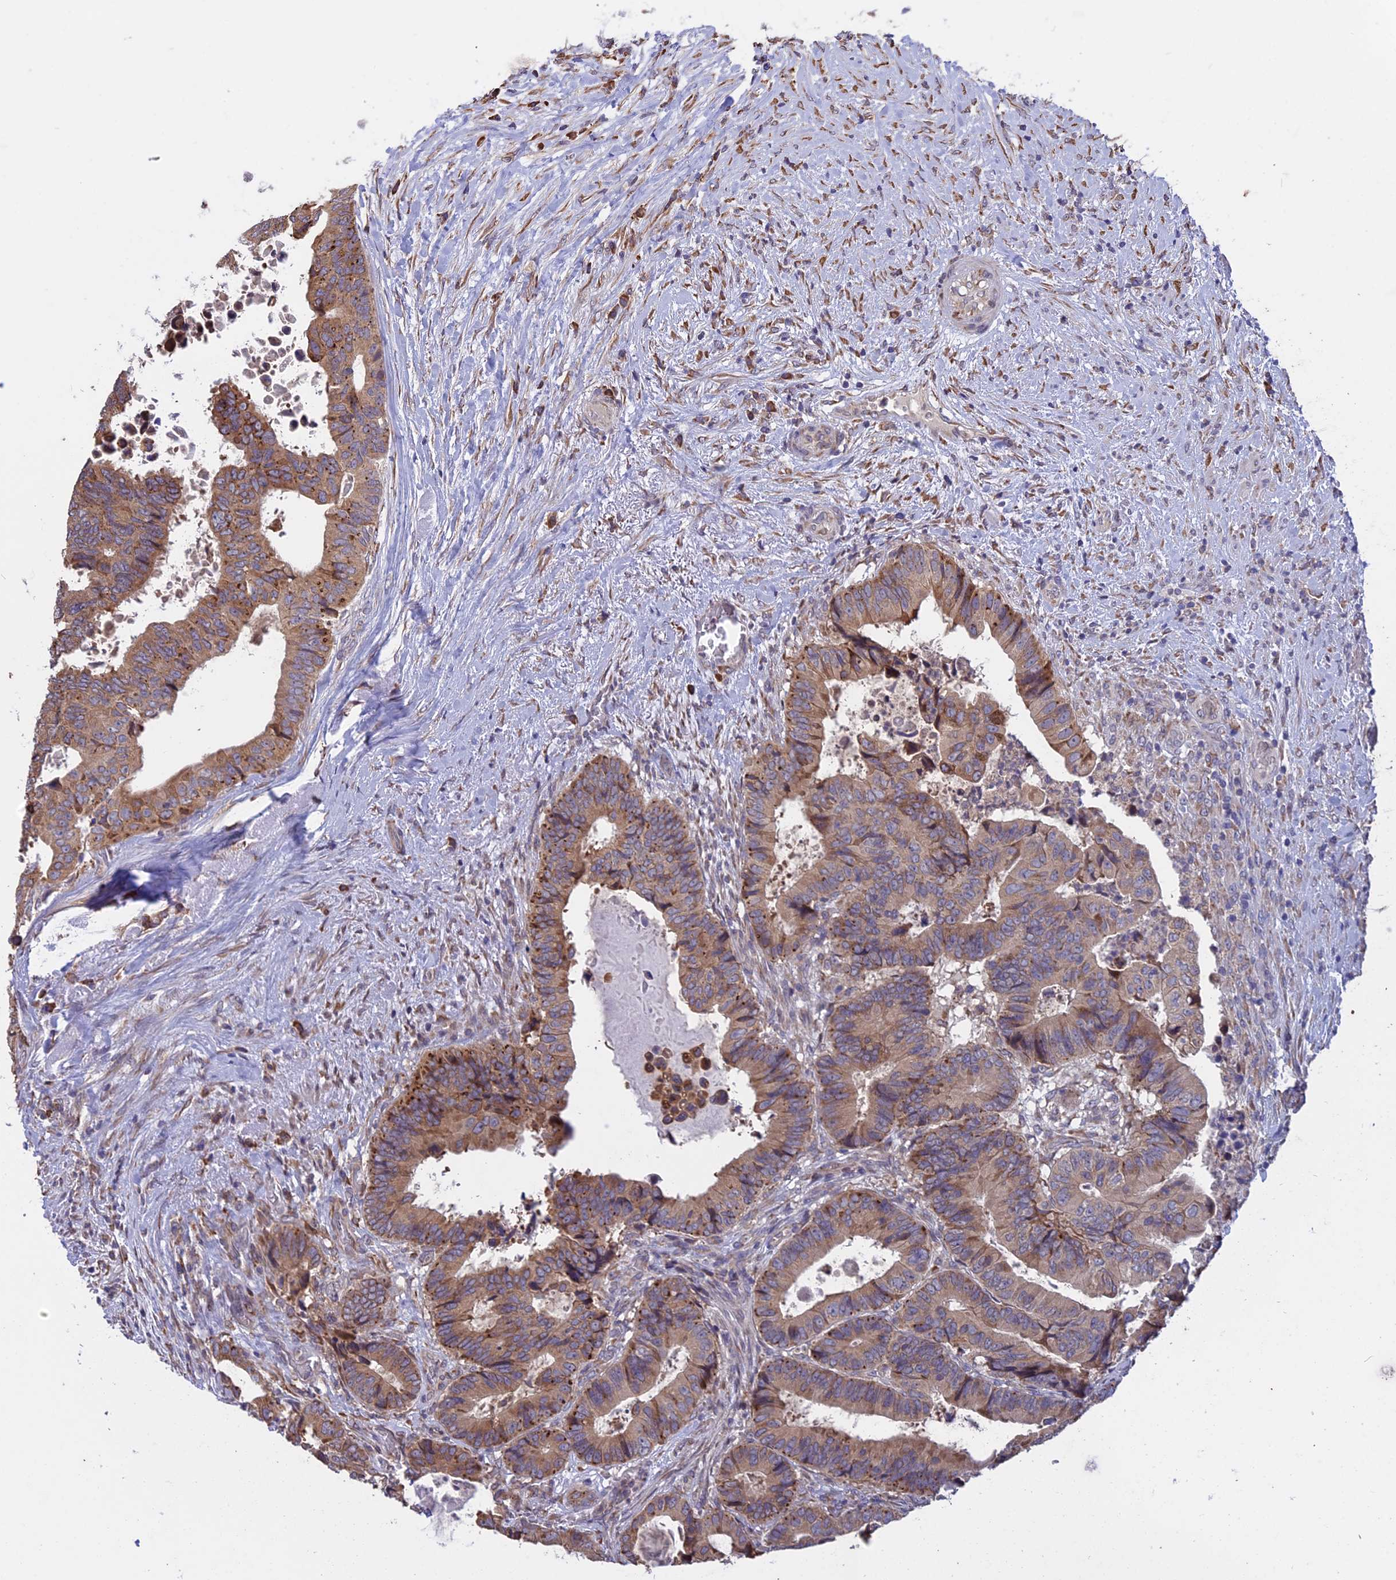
{"staining": {"intensity": "weak", "quantity": "25%-75%", "location": "cytoplasmic/membranous"}, "tissue": "colorectal cancer", "cell_type": "Tumor cells", "image_type": "cancer", "snomed": [{"axis": "morphology", "description": "Adenocarcinoma, NOS"}, {"axis": "topography", "description": "Colon"}], "caption": "IHC staining of colorectal adenocarcinoma, which reveals low levels of weak cytoplasmic/membranous positivity in approximately 25%-75% of tumor cells indicating weak cytoplasmic/membranous protein positivity. The staining was performed using DAB (brown) for protein detection and nuclei were counterstained in hematoxylin (blue).", "gene": "DMRTA2", "patient": {"sex": "male", "age": 85}}